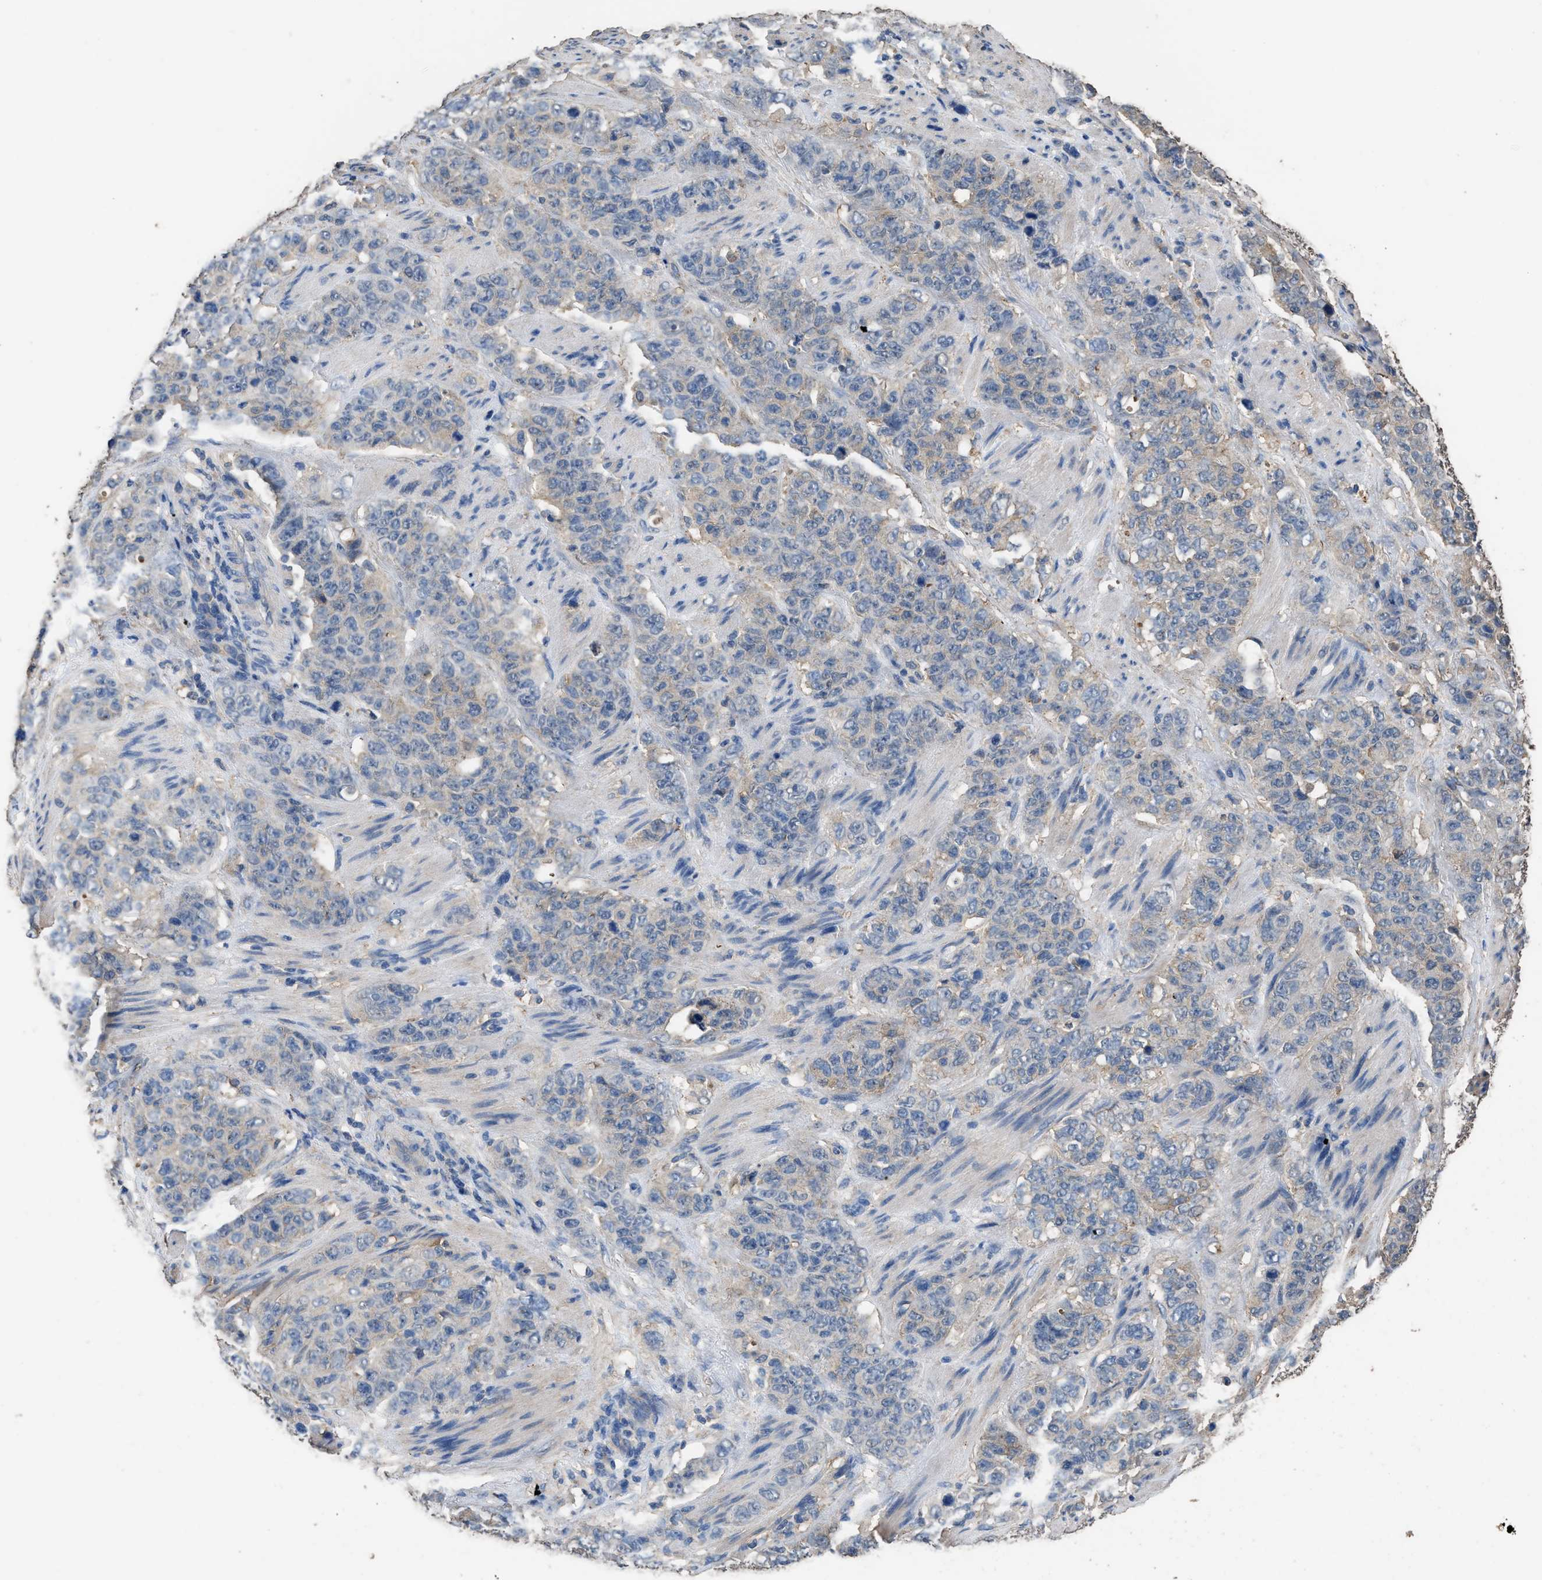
{"staining": {"intensity": "weak", "quantity": "<25%", "location": "cytoplasmic/membranous"}, "tissue": "stomach cancer", "cell_type": "Tumor cells", "image_type": "cancer", "snomed": [{"axis": "morphology", "description": "Adenocarcinoma, NOS"}, {"axis": "topography", "description": "Stomach"}], "caption": "High magnification brightfield microscopy of stomach adenocarcinoma stained with DAB (brown) and counterstained with hematoxylin (blue): tumor cells show no significant staining.", "gene": "ITSN1", "patient": {"sex": "male", "age": 48}}